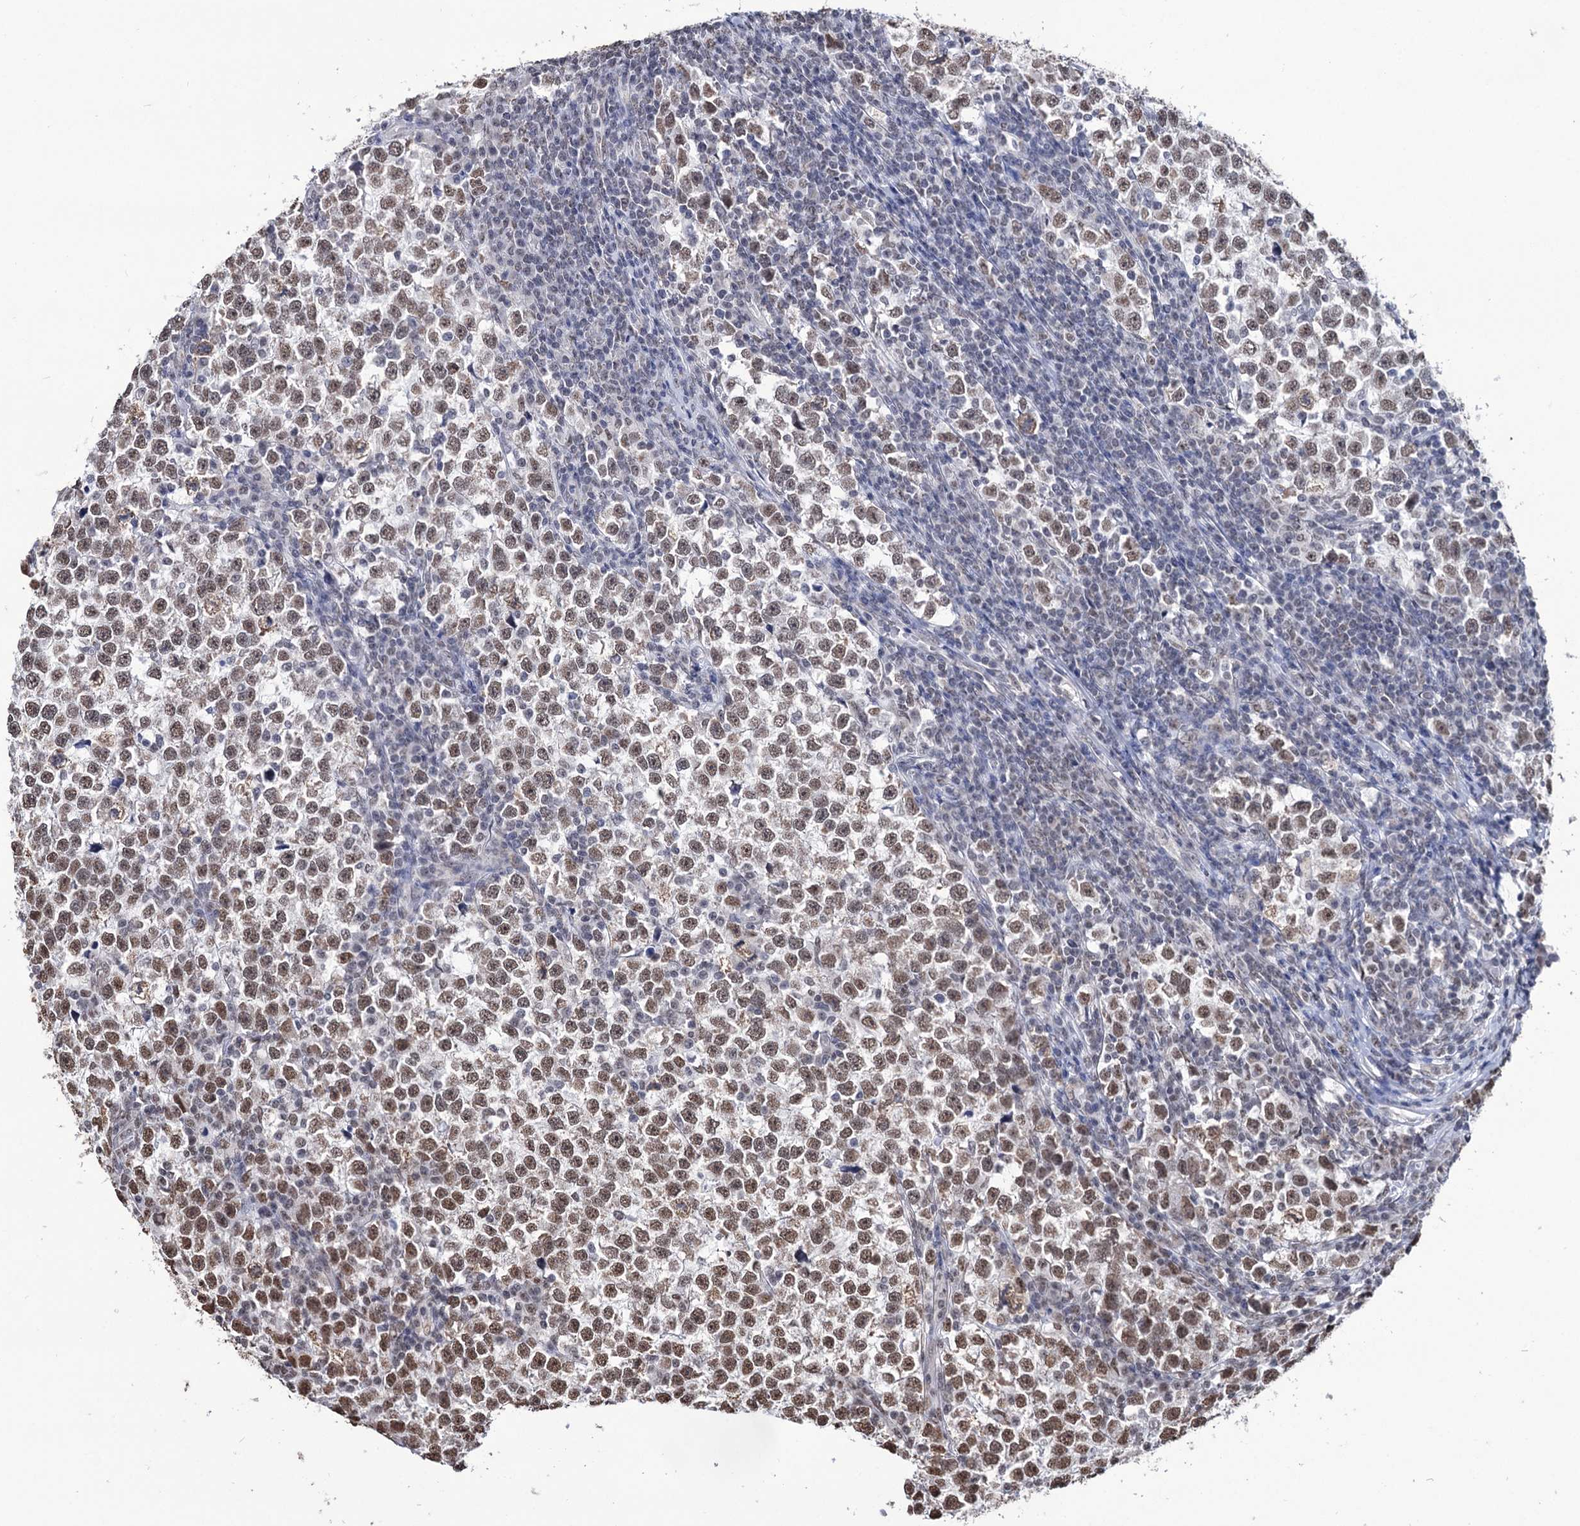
{"staining": {"intensity": "moderate", "quantity": ">75%", "location": "nuclear"}, "tissue": "testis cancer", "cell_type": "Tumor cells", "image_type": "cancer", "snomed": [{"axis": "morphology", "description": "Normal tissue, NOS"}, {"axis": "morphology", "description": "Seminoma, NOS"}, {"axis": "topography", "description": "Testis"}], "caption": "About >75% of tumor cells in seminoma (testis) display moderate nuclear protein staining as visualized by brown immunohistochemical staining.", "gene": "ABHD10", "patient": {"sex": "male", "age": 43}}